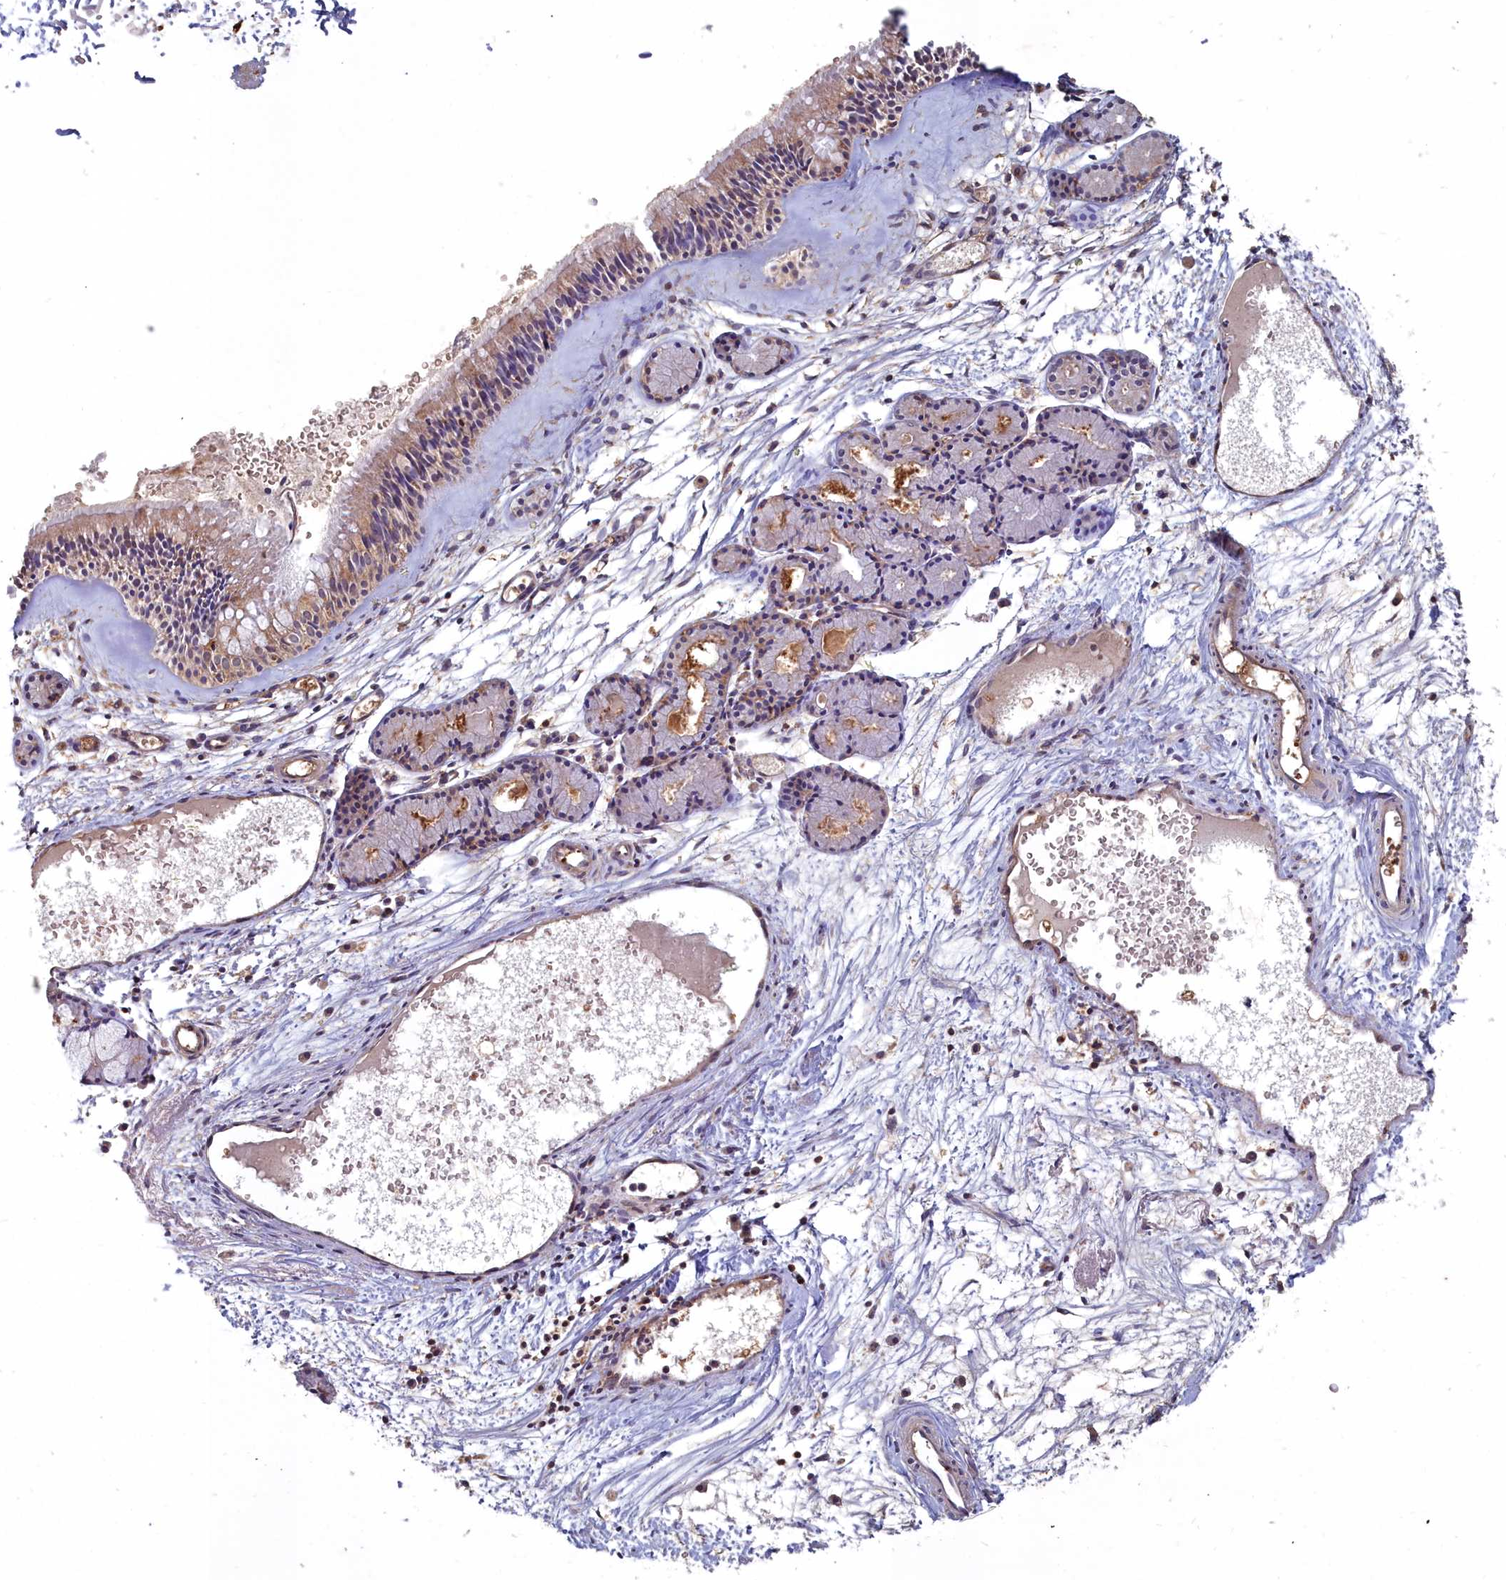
{"staining": {"intensity": "moderate", "quantity": ">75%", "location": "cytoplasmic/membranous"}, "tissue": "nasopharynx", "cell_type": "Respiratory epithelial cells", "image_type": "normal", "snomed": [{"axis": "morphology", "description": "Normal tissue, NOS"}, {"axis": "topography", "description": "Nasopharynx"}], "caption": "Immunohistochemical staining of unremarkable human nasopharynx displays >75% levels of moderate cytoplasmic/membranous protein expression in about >75% of respiratory epithelial cells.", "gene": "GFRA2", "patient": {"sex": "male", "age": 81}}